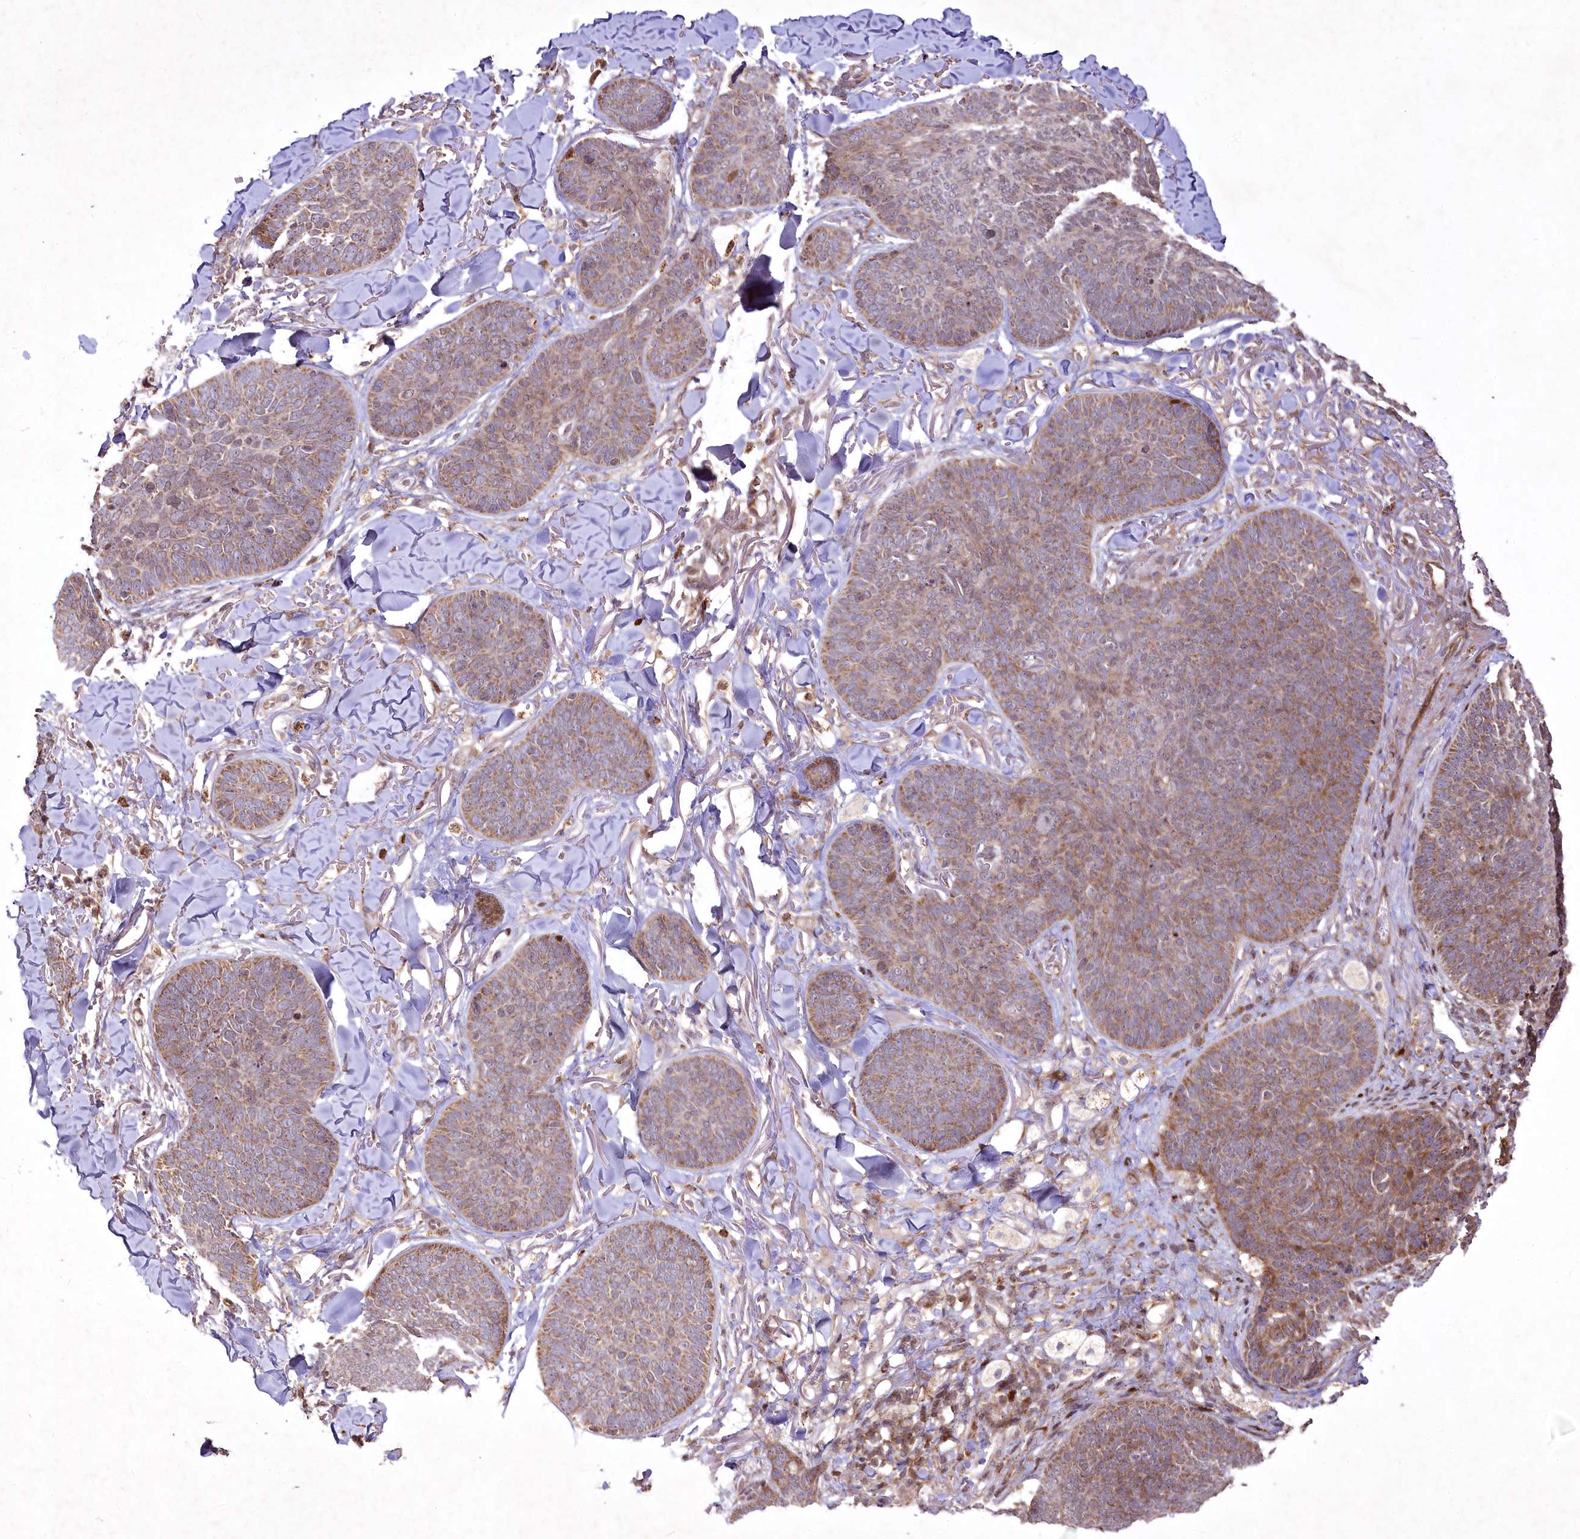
{"staining": {"intensity": "moderate", "quantity": ">75%", "location": "cytoplasmic/membranous"}, "tissue": "skin cancer", "cell_type": "Tumor cells", "image_type": "cancer", "snomed": [{"axis": "morphology", "description": "Basal cell carcinoma"}, {"axis": "topography", "description": "Skin"}], "caption": "An image showing moderate cytoplasmic/membranous expression in about >75% of tumor cells in skin cancer, as visualized by brown immunohistochemical staining.", "gene": "PSTK", "patient": {"sex": "male", "age": 85}}